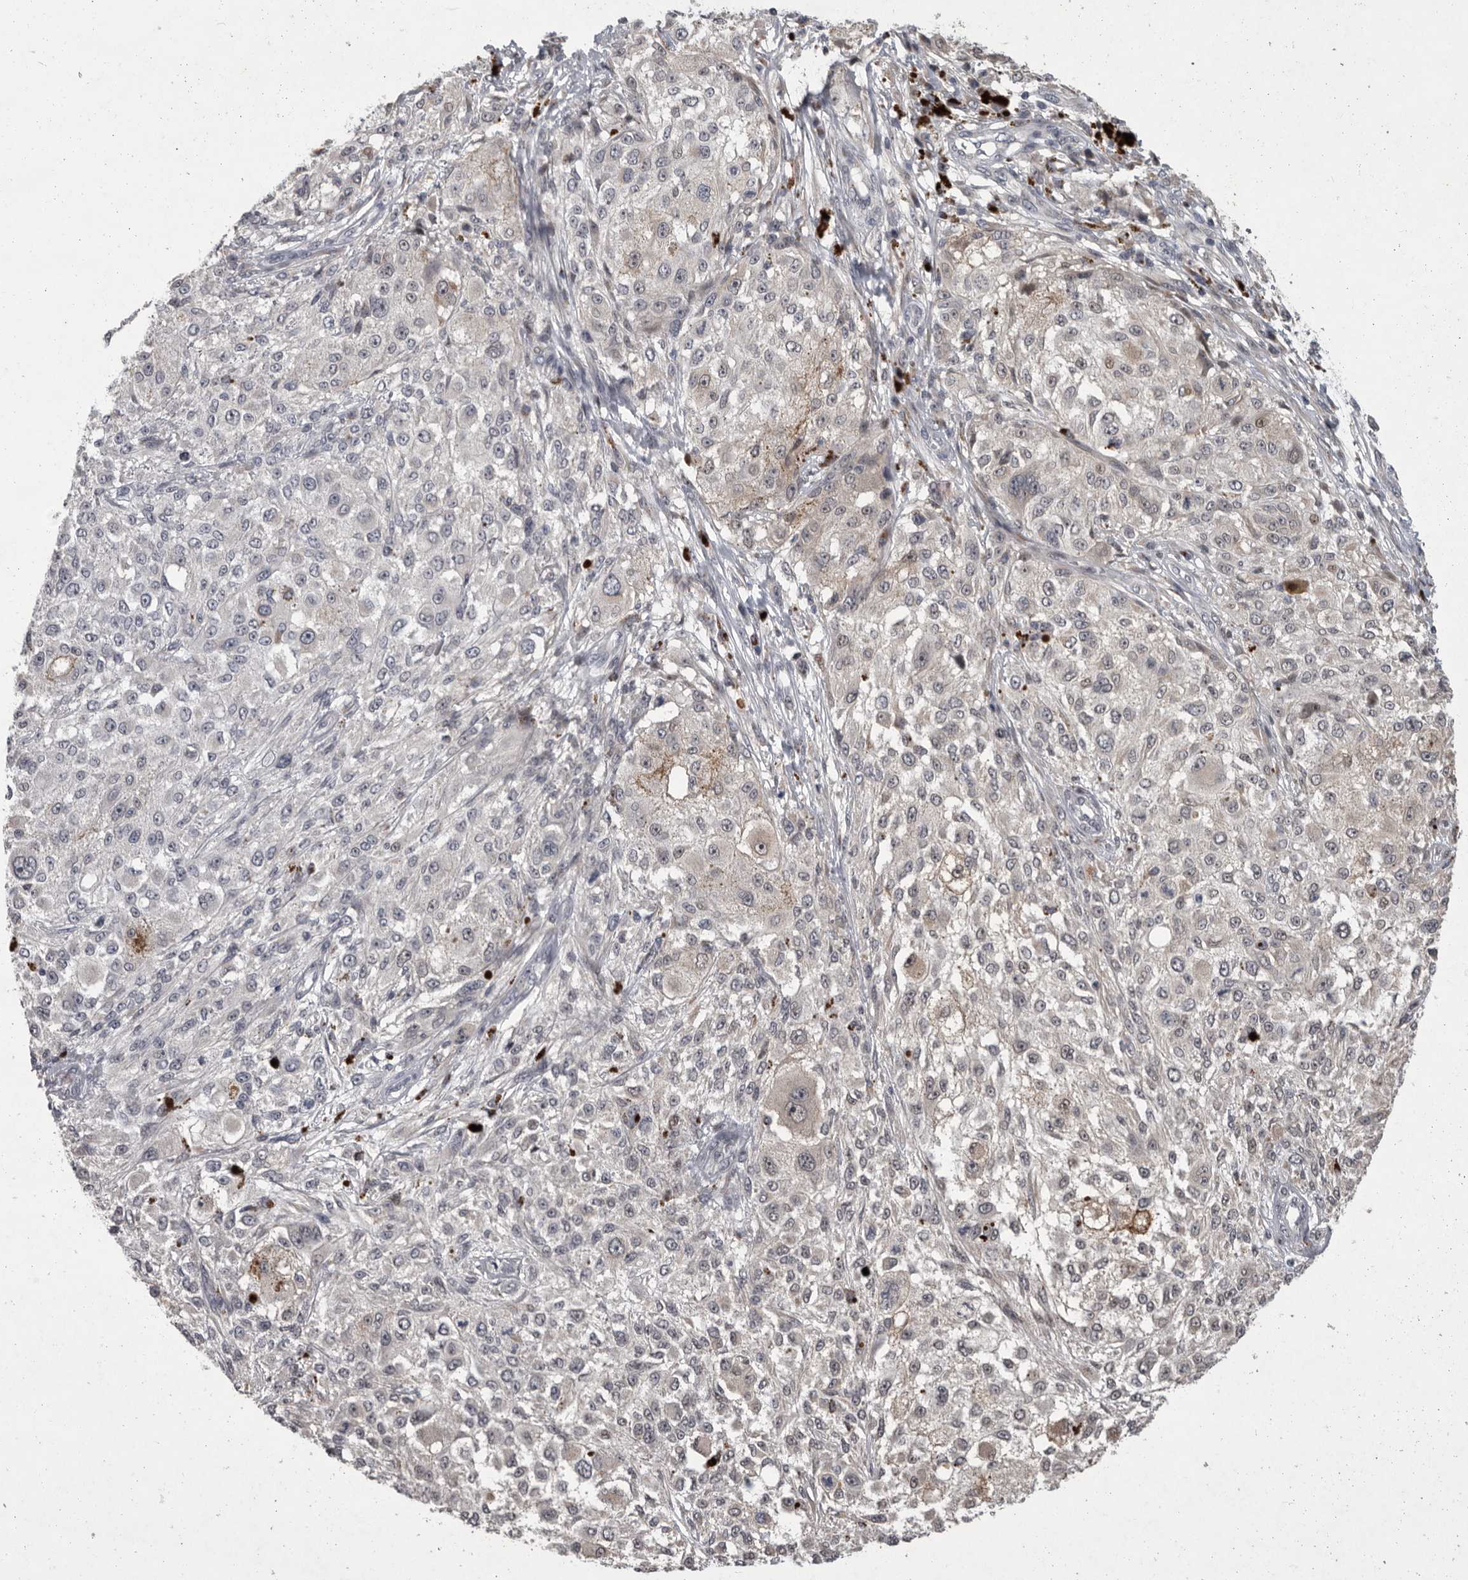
{"staining": {"intensity": "negative", "quantity": "none", "location": "none"}, "tissue": "melanoma", "cell_type": "Tumor cells", "image_type": "cancer", "snomed": [{"axis": "morphology", "description": "Necrosis, NOS"}, {"axis": "morphology", "description": "Malignant melanoma, NOS"}, {"axis": "topography", "description": "Skin"}], "caption": "Malignant melanoma stained for a protein using immunohistochemistry (IHC) shows no positivity tumor cells.", "gene": "MAN2A1", "patient": {"sex": "female", "age": 87}}